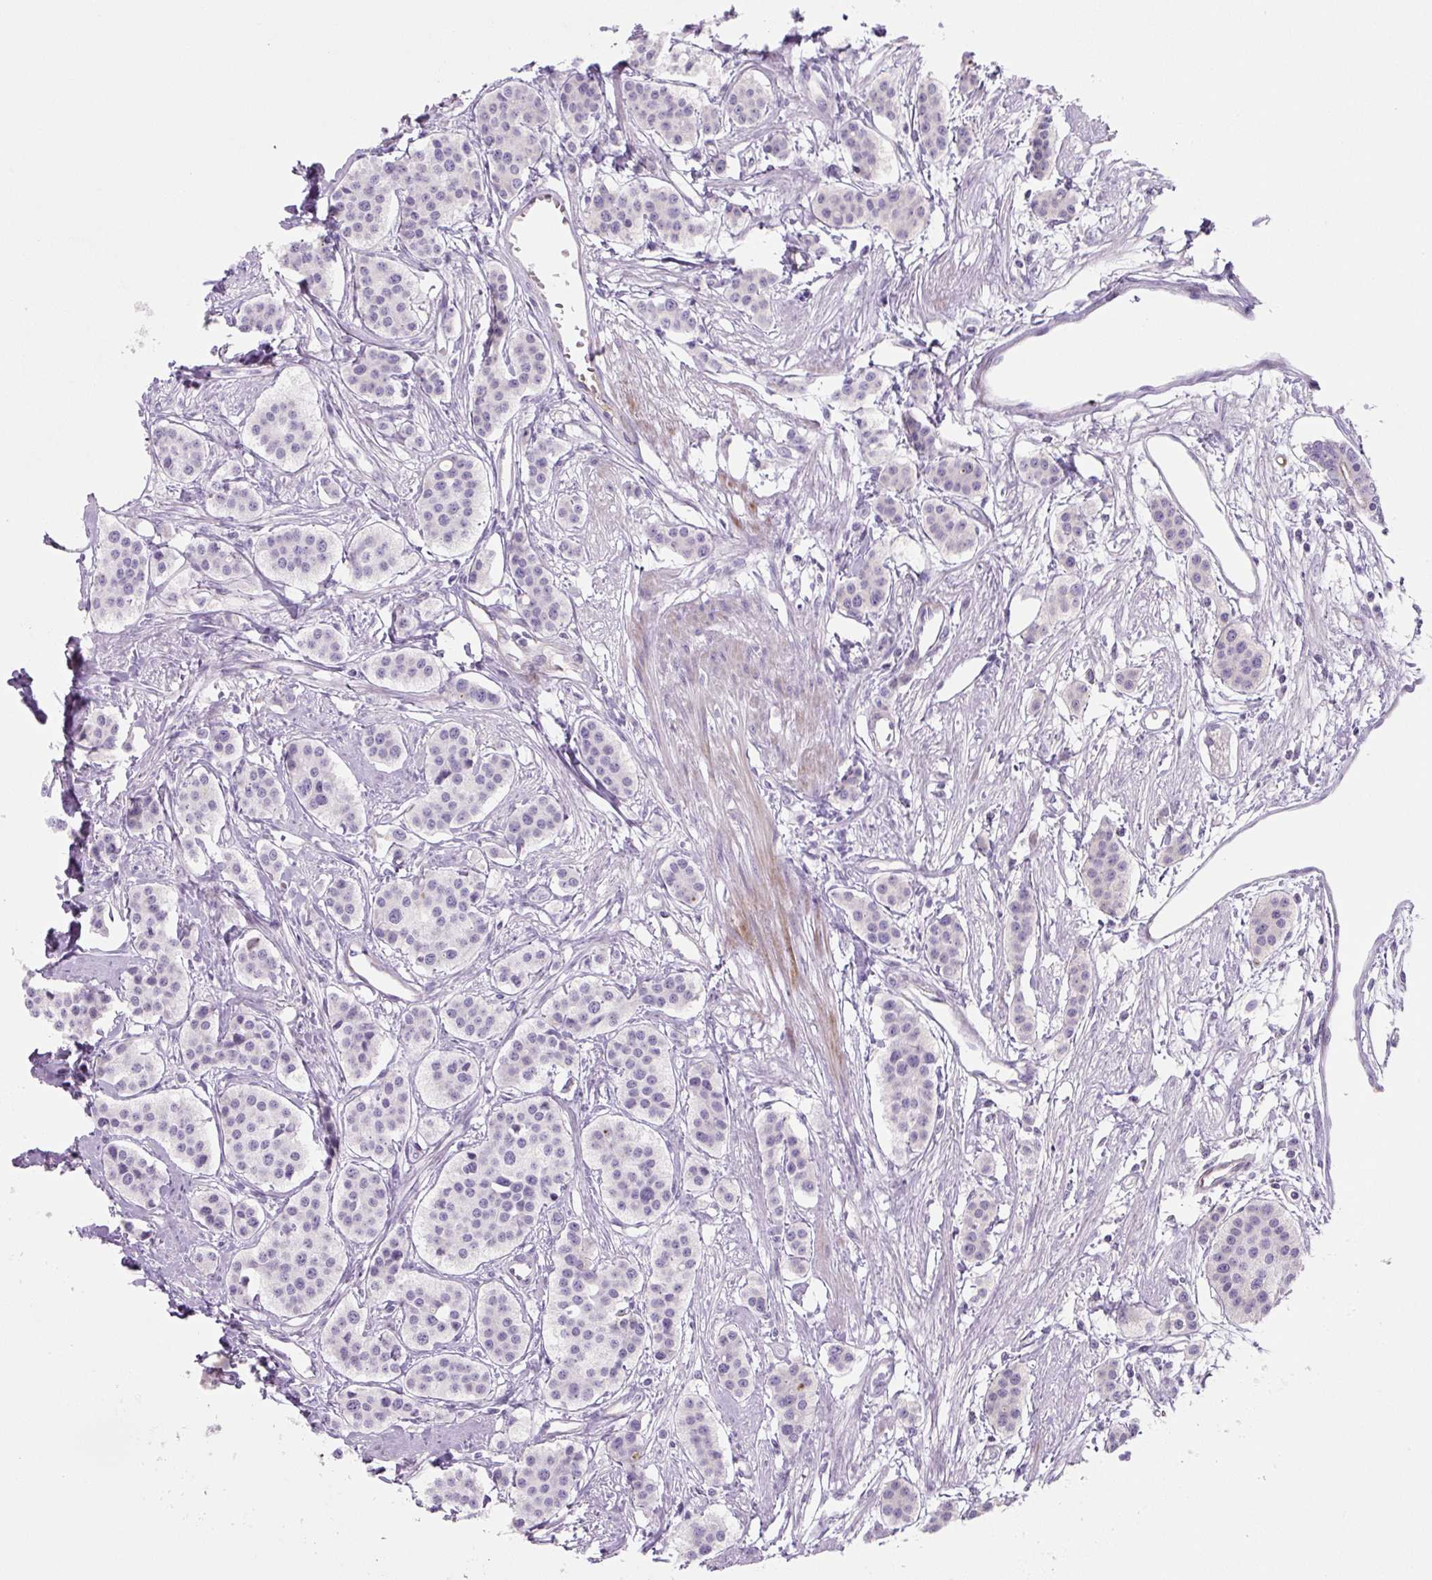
{"staining": {"intensity": "negative", "quantity": "none", "location": "none"}, "tissue": "carcinoid", "cell_type": "Tumor cells", "image_type": "cancer", "snomed": [{"axis": "morphology", "description": "Carcinoid, malignant, NOS"}, {"axis": "topography", "description": "Small intestine"}], "caption": "Protein analysis of carcinoid (malignant) demonstrates no significant positivity in tumor cells.", "gene": "PRM1", "patient": {"sex": "male", "age": 60}}